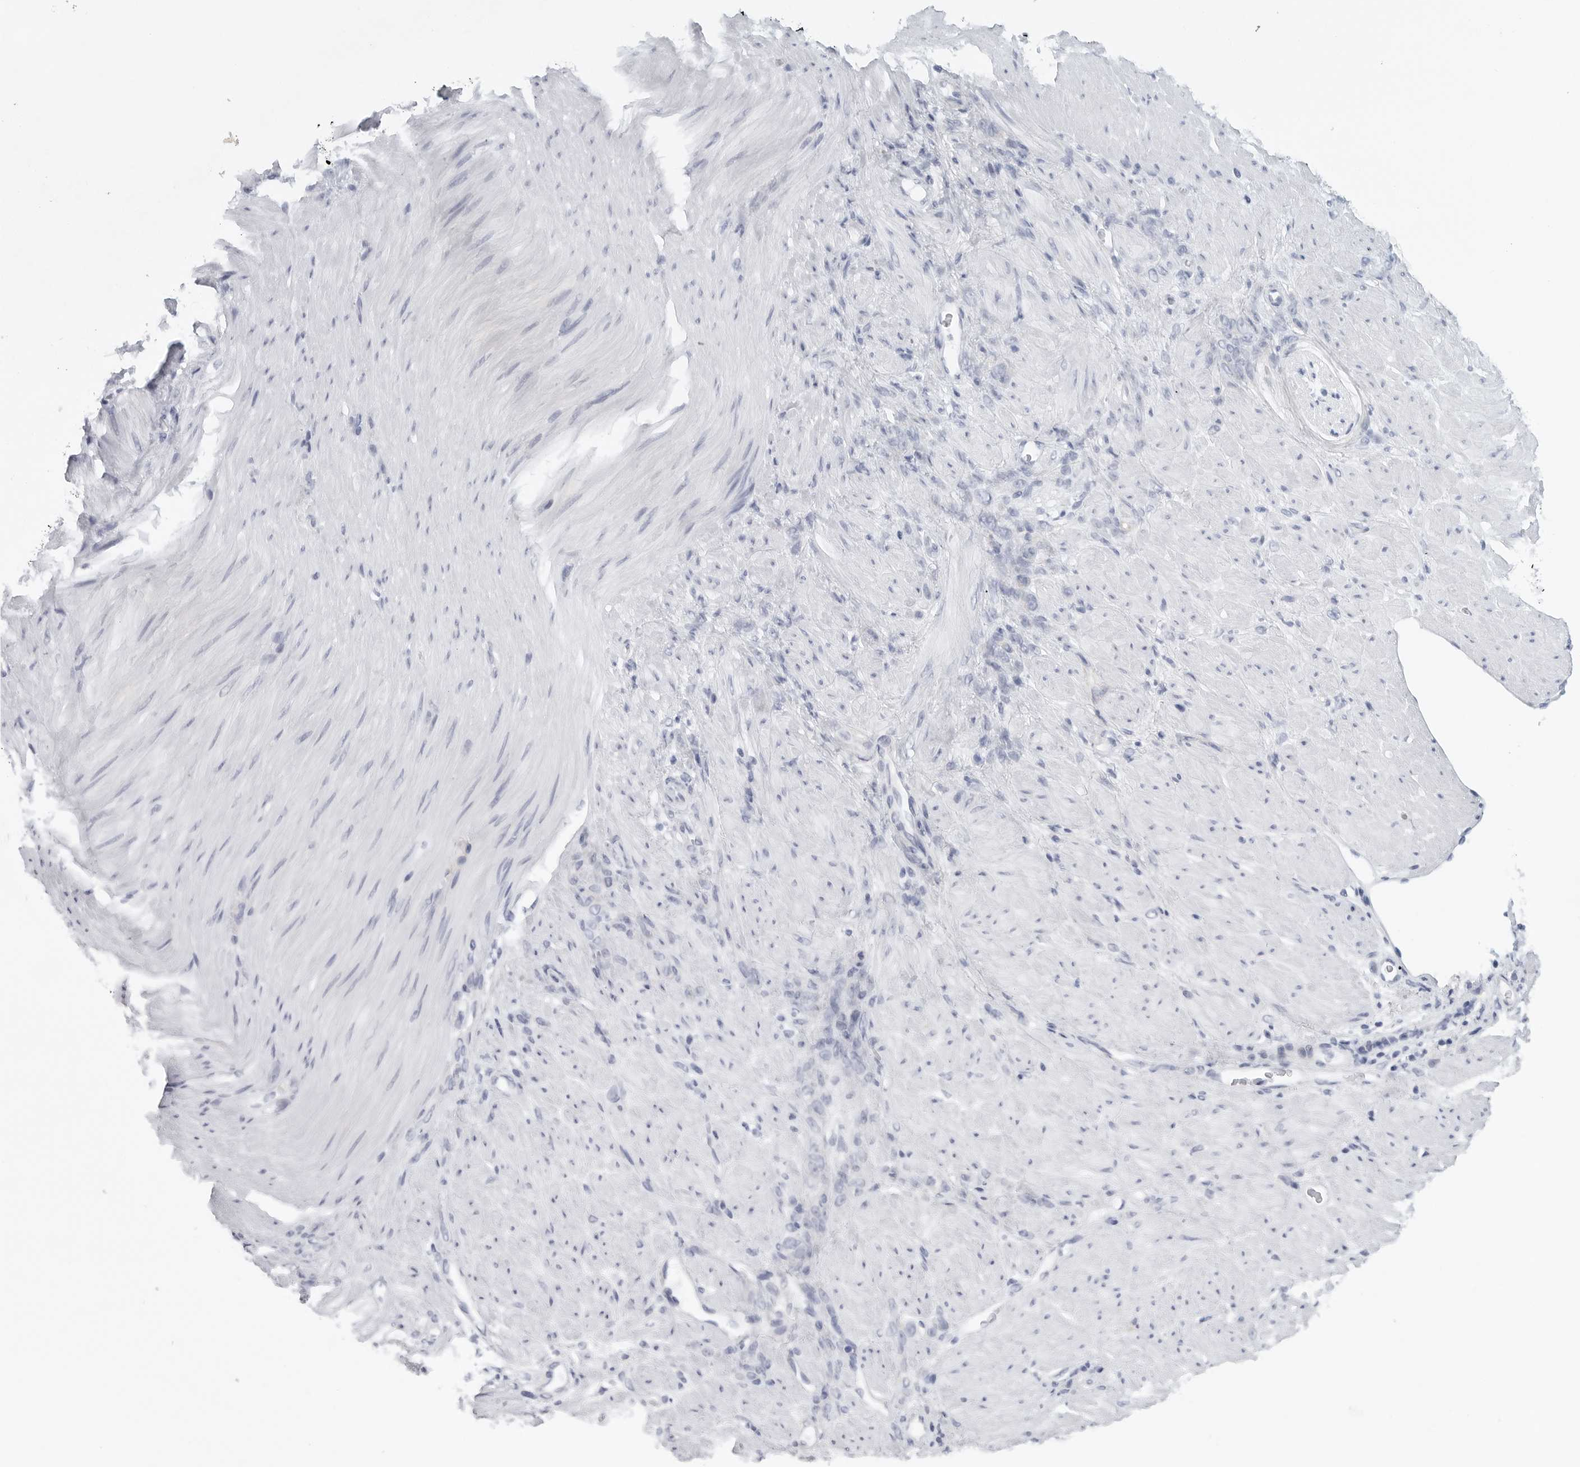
{"staining": {"intensity": "negative", "quantity": "none", "location": "none"}, "tissue": "stomach cancer", "cell_type": "Tumor cells", "image_type": "cancer", "snomed": [{"axis": "morphology", "description": "Normal tissue, NOS"}, {"axis": "morphology", "description": "Adenocarcinoma, NOS"}, {"axis": "topography", "description": "Stomach"}], "caption": "Immunohistochemistry photomicrograph of human stomach adenocarcinoma stained for a protein (brown), which demonstrates no expression in tumor cells. (DAB immunohistochemistry visualized using brightfield microscopy, high magnification).", "gene": "TNR", "patient": {"sex": "male", "age": 82}}